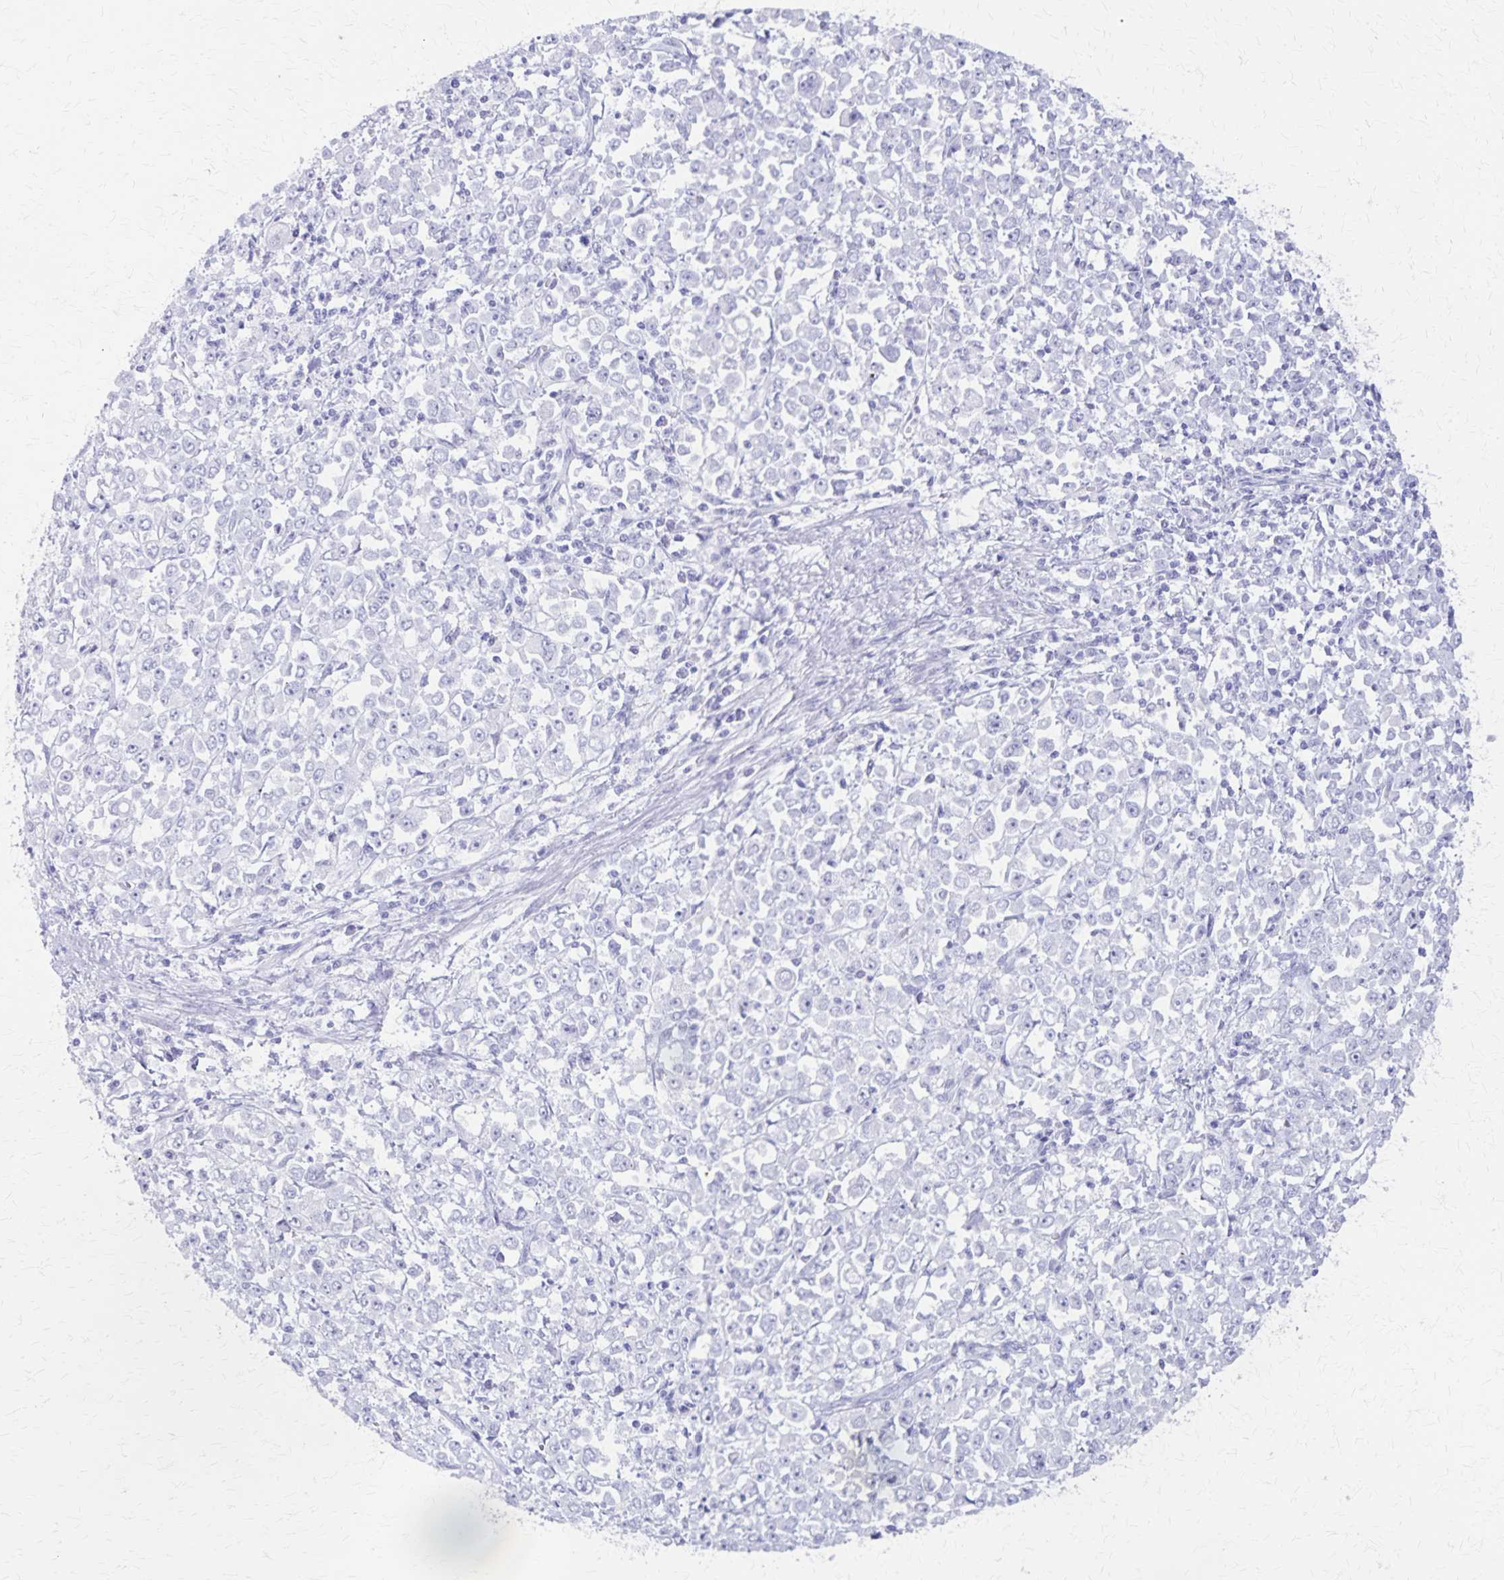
{"staining": {"intensity": "negative", "quantity": "none", "location": "none"}, "tissue": "stomach cancer", "cell_type": "Tumor cells", "image_type": "cancer", "snomed": [{"axis": "morphology", "description": "Adenocarcinoma, NOS"}, {"axis": "topography", "description": "Stomach, upper"}], "caption": "Immunohistochemistry (IHC) micrograph of stomach cancer (adenocarcinoma) stained for a protein (brown), which demonstrates no positivity in tumor cells. (Immunohistochemistry (IHC), brightfield microscopy, high magnification).", "gene": "DEFA5", "patient": {"sex": "male", "age": 70}}